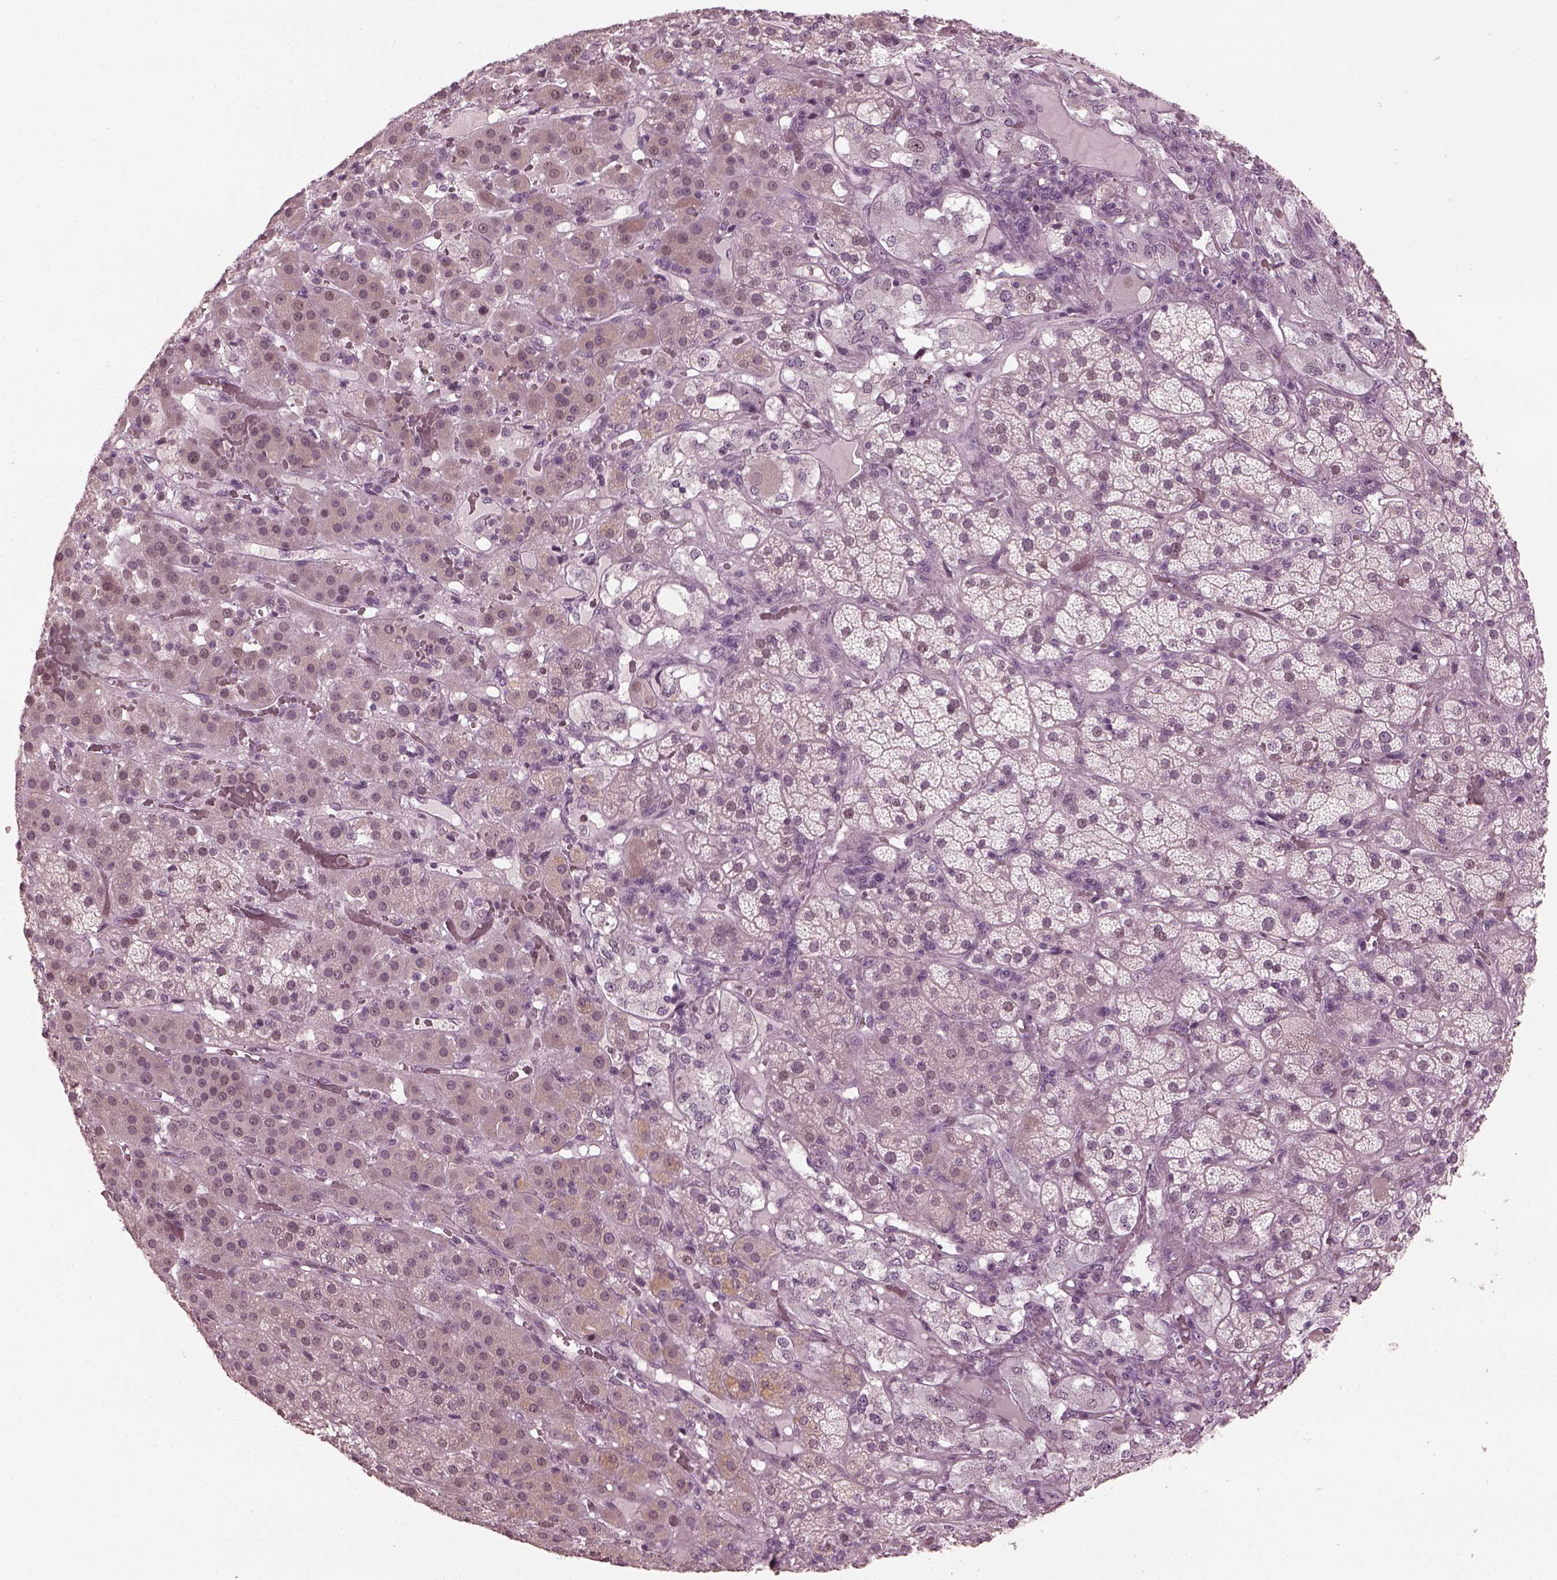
{"staining": {"intensity": "weak", "quantity": "<25%", "location": "cytoplasmic/membranous"}, "tissue": "adrenal gland", "cell_type": "Glandular cells", "image_type": "normal", "snomed": [{"axis": "morphology", "description": "Normal tissue, NOS"}, {"axis": "topography", "description": "Adrenal gland"}], "caption": "A histopathology image of adrenal gland stained for a protein reveals no brown staining in glandular cells. The staining is performed using DAB (3,3'-diaminobenzidine) brown chromogen with nuclei counter-stained in using hematoxylin.", "gene": "CCDC170", "patient": {"sex": "male", "age": 57}}